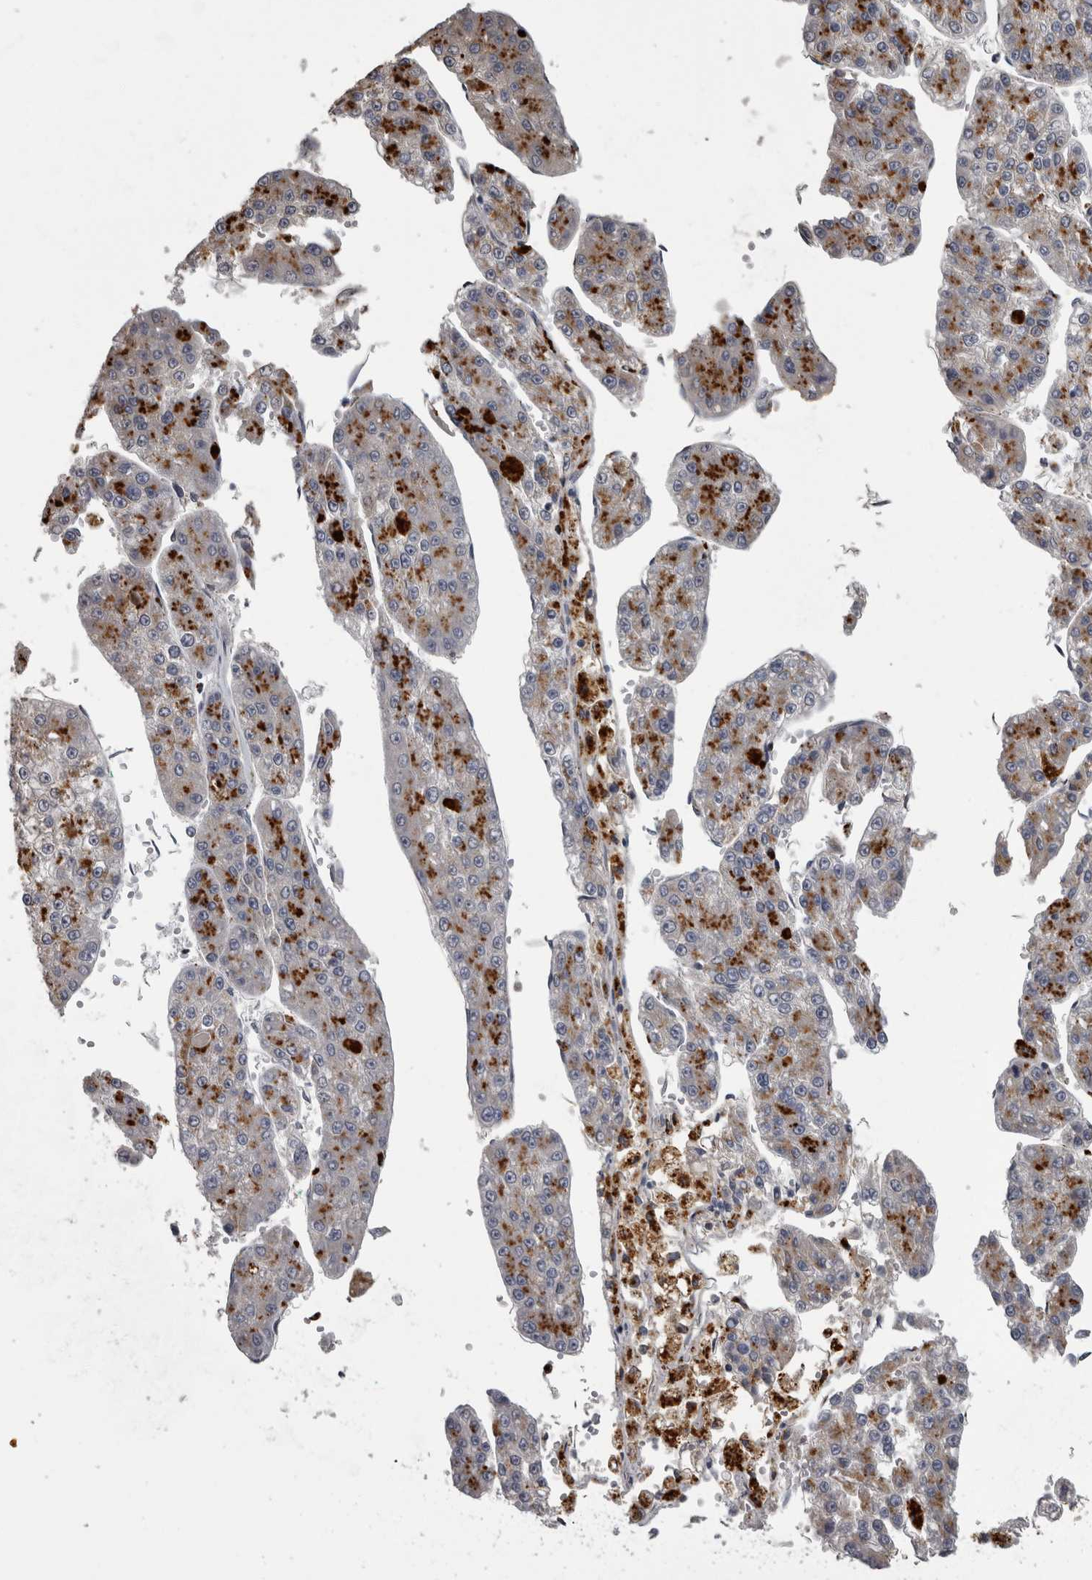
{"staining": {"intensity": "moderate", "quantity": "25%-75%", "location": "cytoplasmic/membranous"}, "tissue": "liver cancer", "cell_type": "Tumor cells", "image_type": "cancer", "snomed": [{"axis": "morphology", "description": "Carcinoma, Hepatocellular, NOS"}, {"axis": "topography", "description": "Liver"}], "caption": "Tumor cells demonstrate medium levels of moderate cytoplasmic/membranous expression in about 25%-75% of cells in human hepatocellular carcinoma (liver).", "gene": "NAAA", "patient": {"sex": "female", "age": 73}}